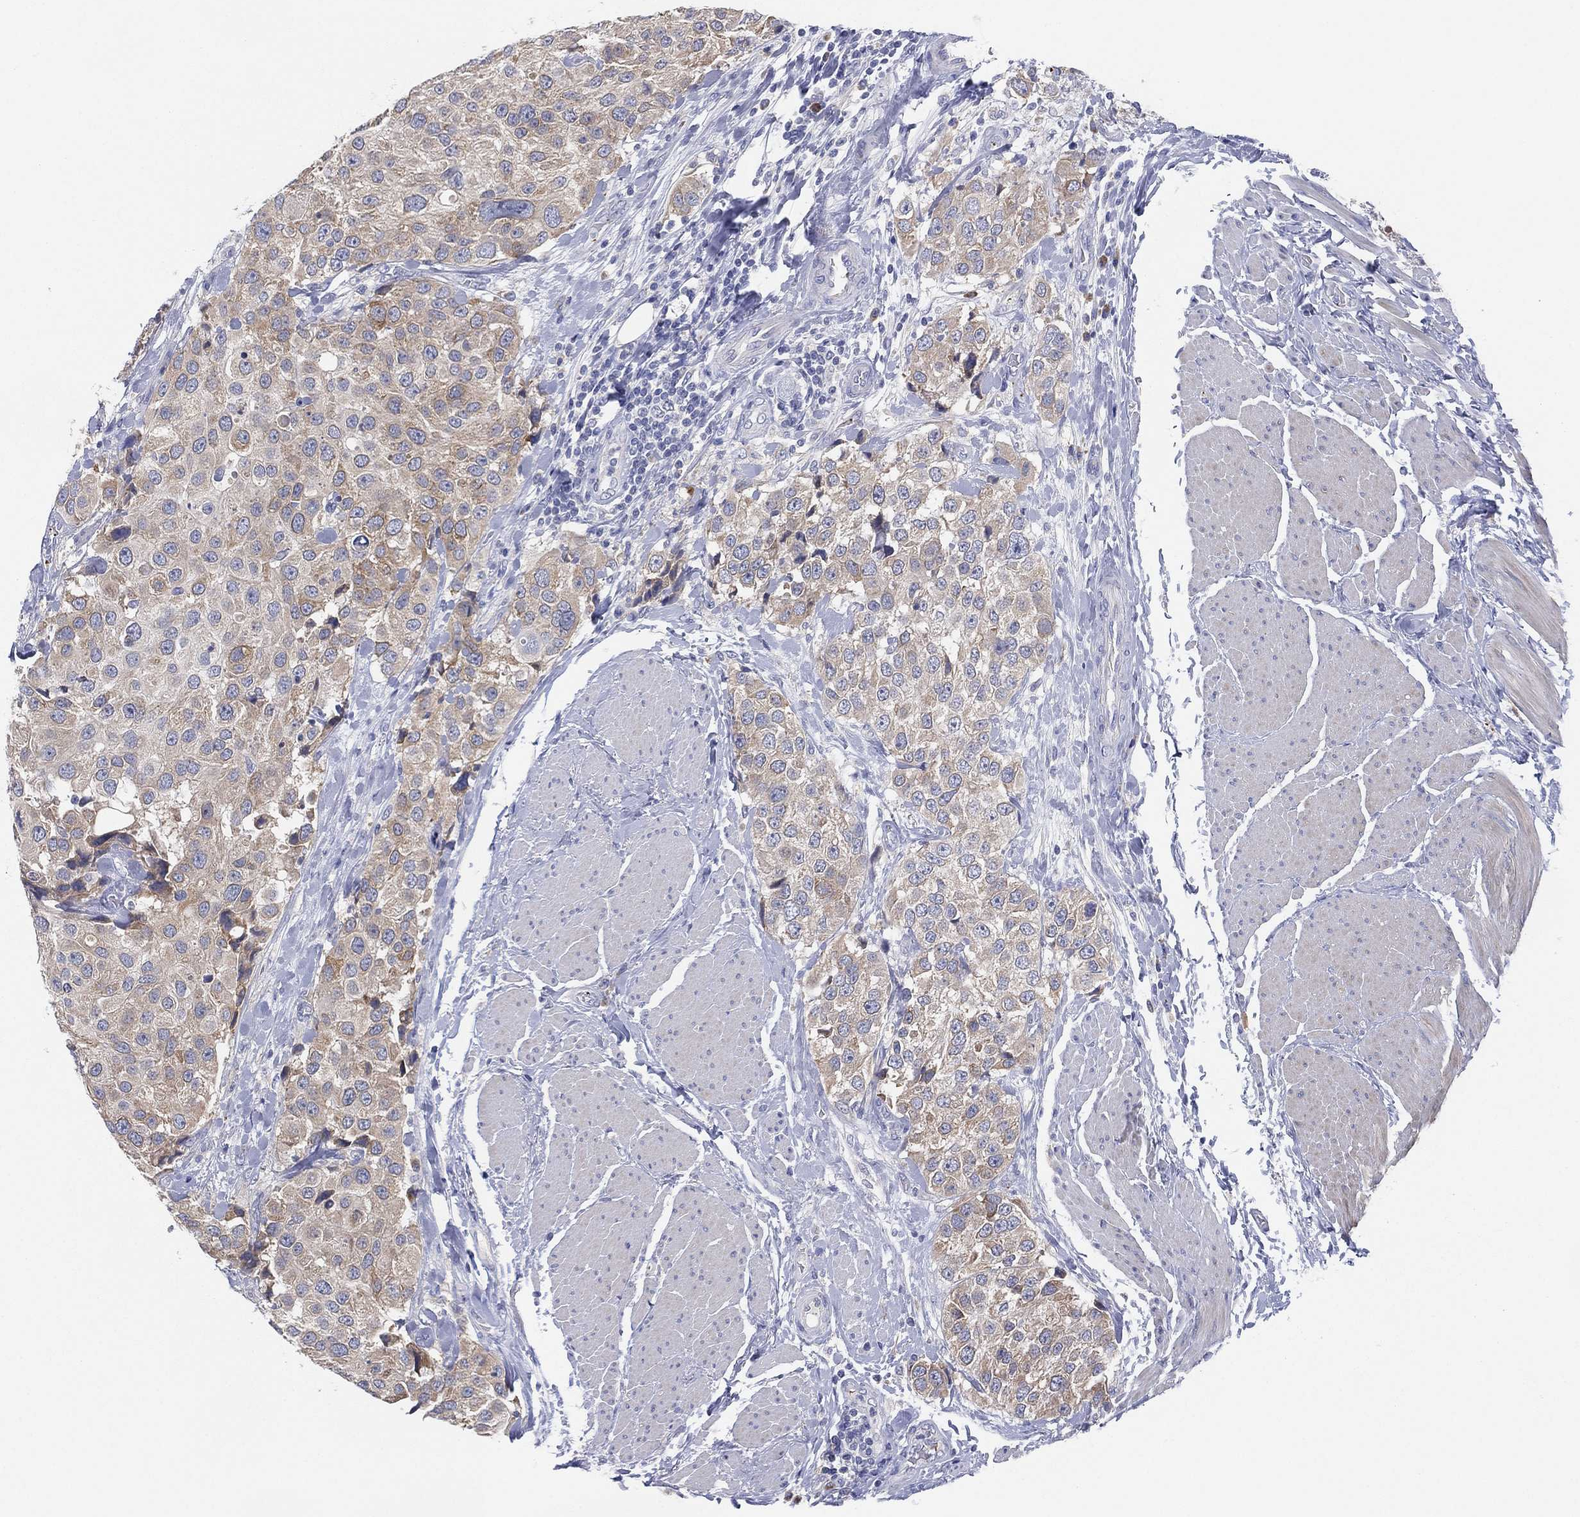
{"staining": {"intensity": "weak", "quantity": "<25%", "location": "cytoplasmic/membranous"}, "tissue": "urothelial cancer", "cell_type": "Tumor cells", "image_type": "cancer", "snomed": [{"axis": "morphology", "description": "Urothelial carcinoma, High grade"}, {"axis": "topography", "description": "Urinary bladder"}], "caption": "Micrograph shows no significant protein staining in tumor cells of high-grade urothelial carcinoma. (DAB immunohistochemistry, high magnification).", "gene": "TMEM40", "patient": {"sex": "female", "age": 64}}